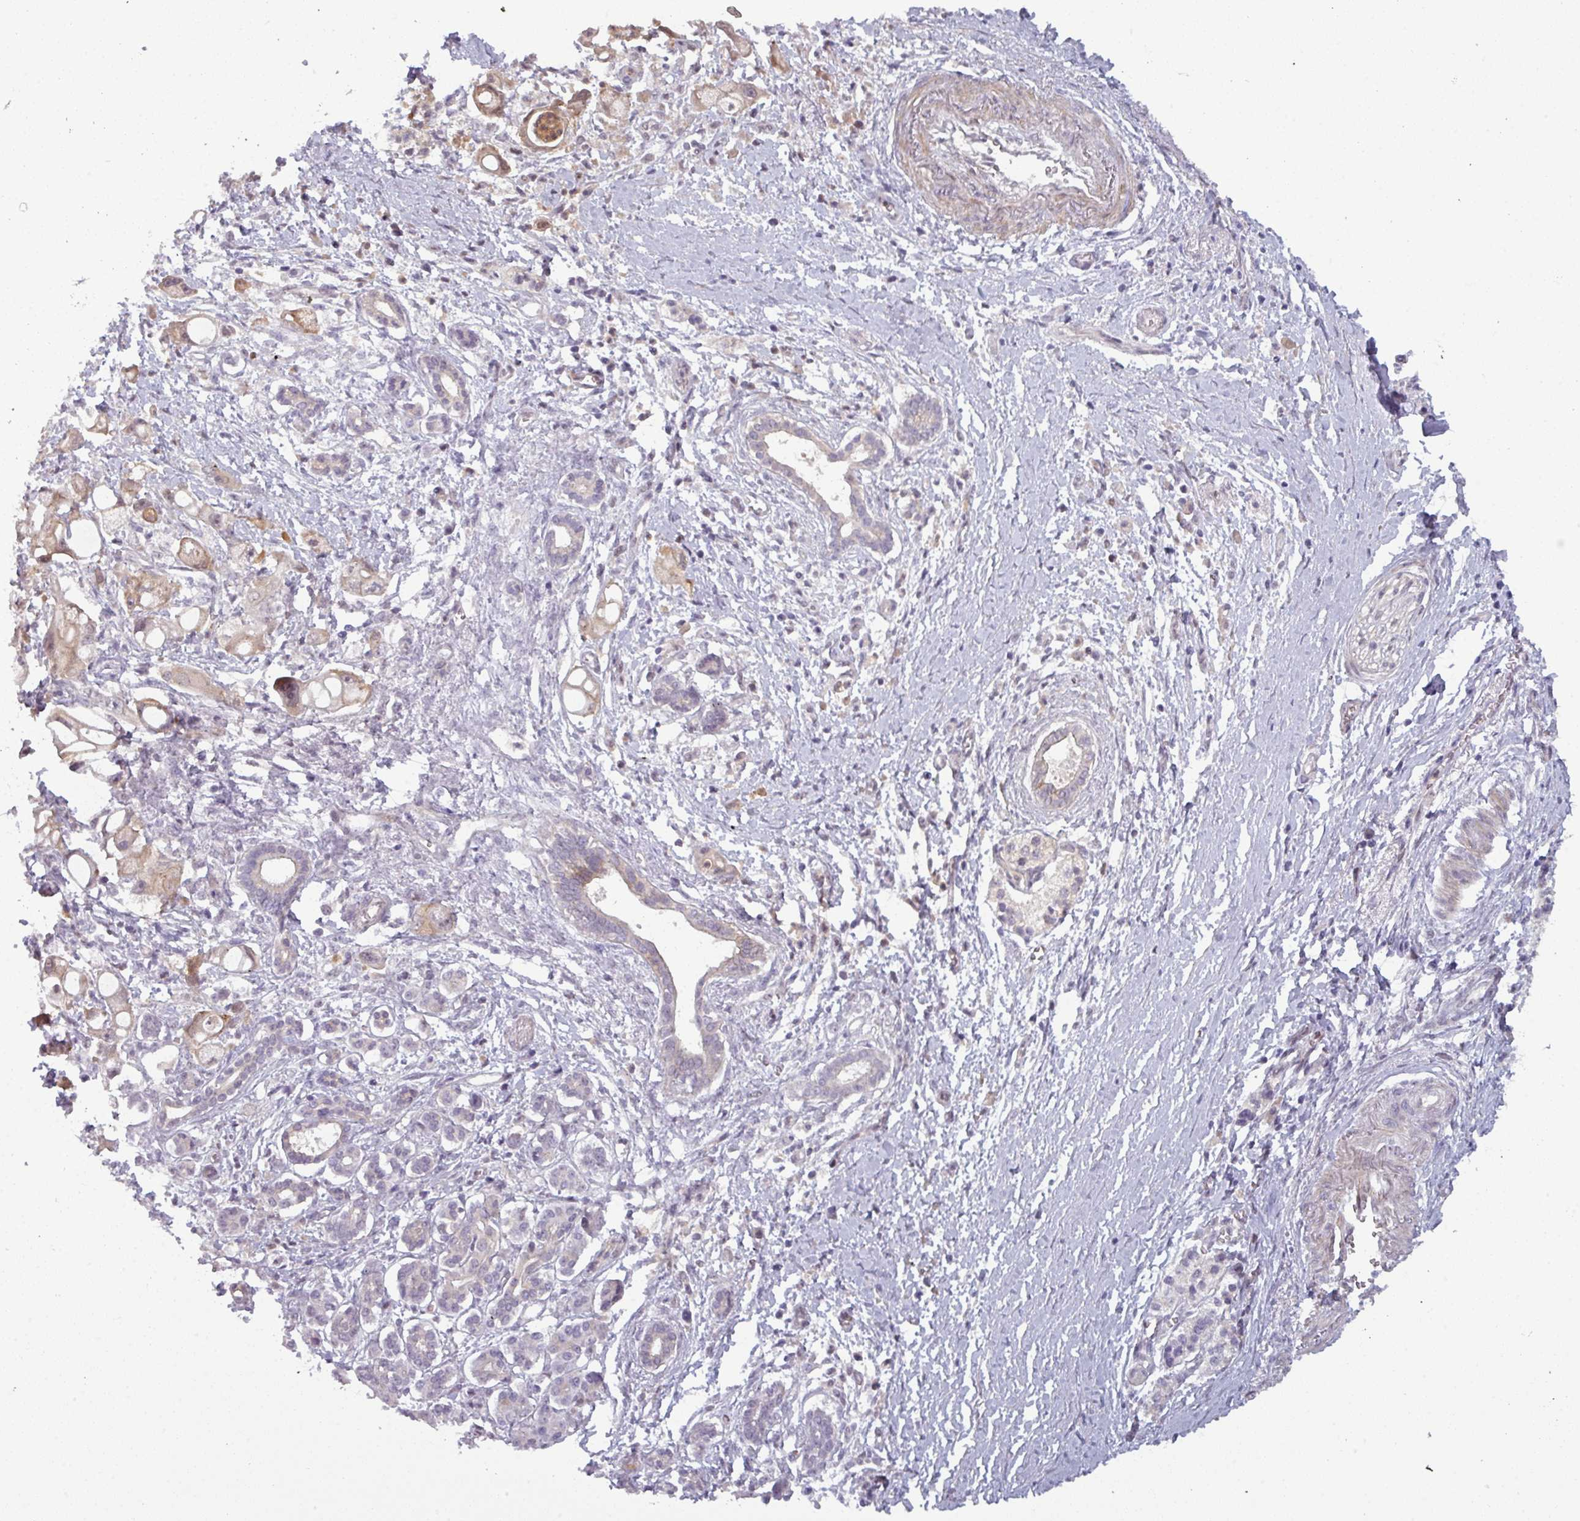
{"staining": {"intensity": "weak", "quantity": ">75%", "location": "cytoplasmic/membranous"}, "tissue": "pancreatic cancer", "cell_type": "Tumor cells", "image_type": "cancer", "snomed": [{"axis": "morphology", "description": "Adenocarcinoma, NOS"}, {"axis": "topography", "description": "Pancreas"}], "caption": "This histopathology image shows immunohistochemistry staining of human pancreatic cancer (adenocarcinoma), with low weak cytoplasmic/membranous expression in approximately >75% of tumor cells.", "gene": "PRAMEF12", "patient": {"sex": "male", "age": 68}}